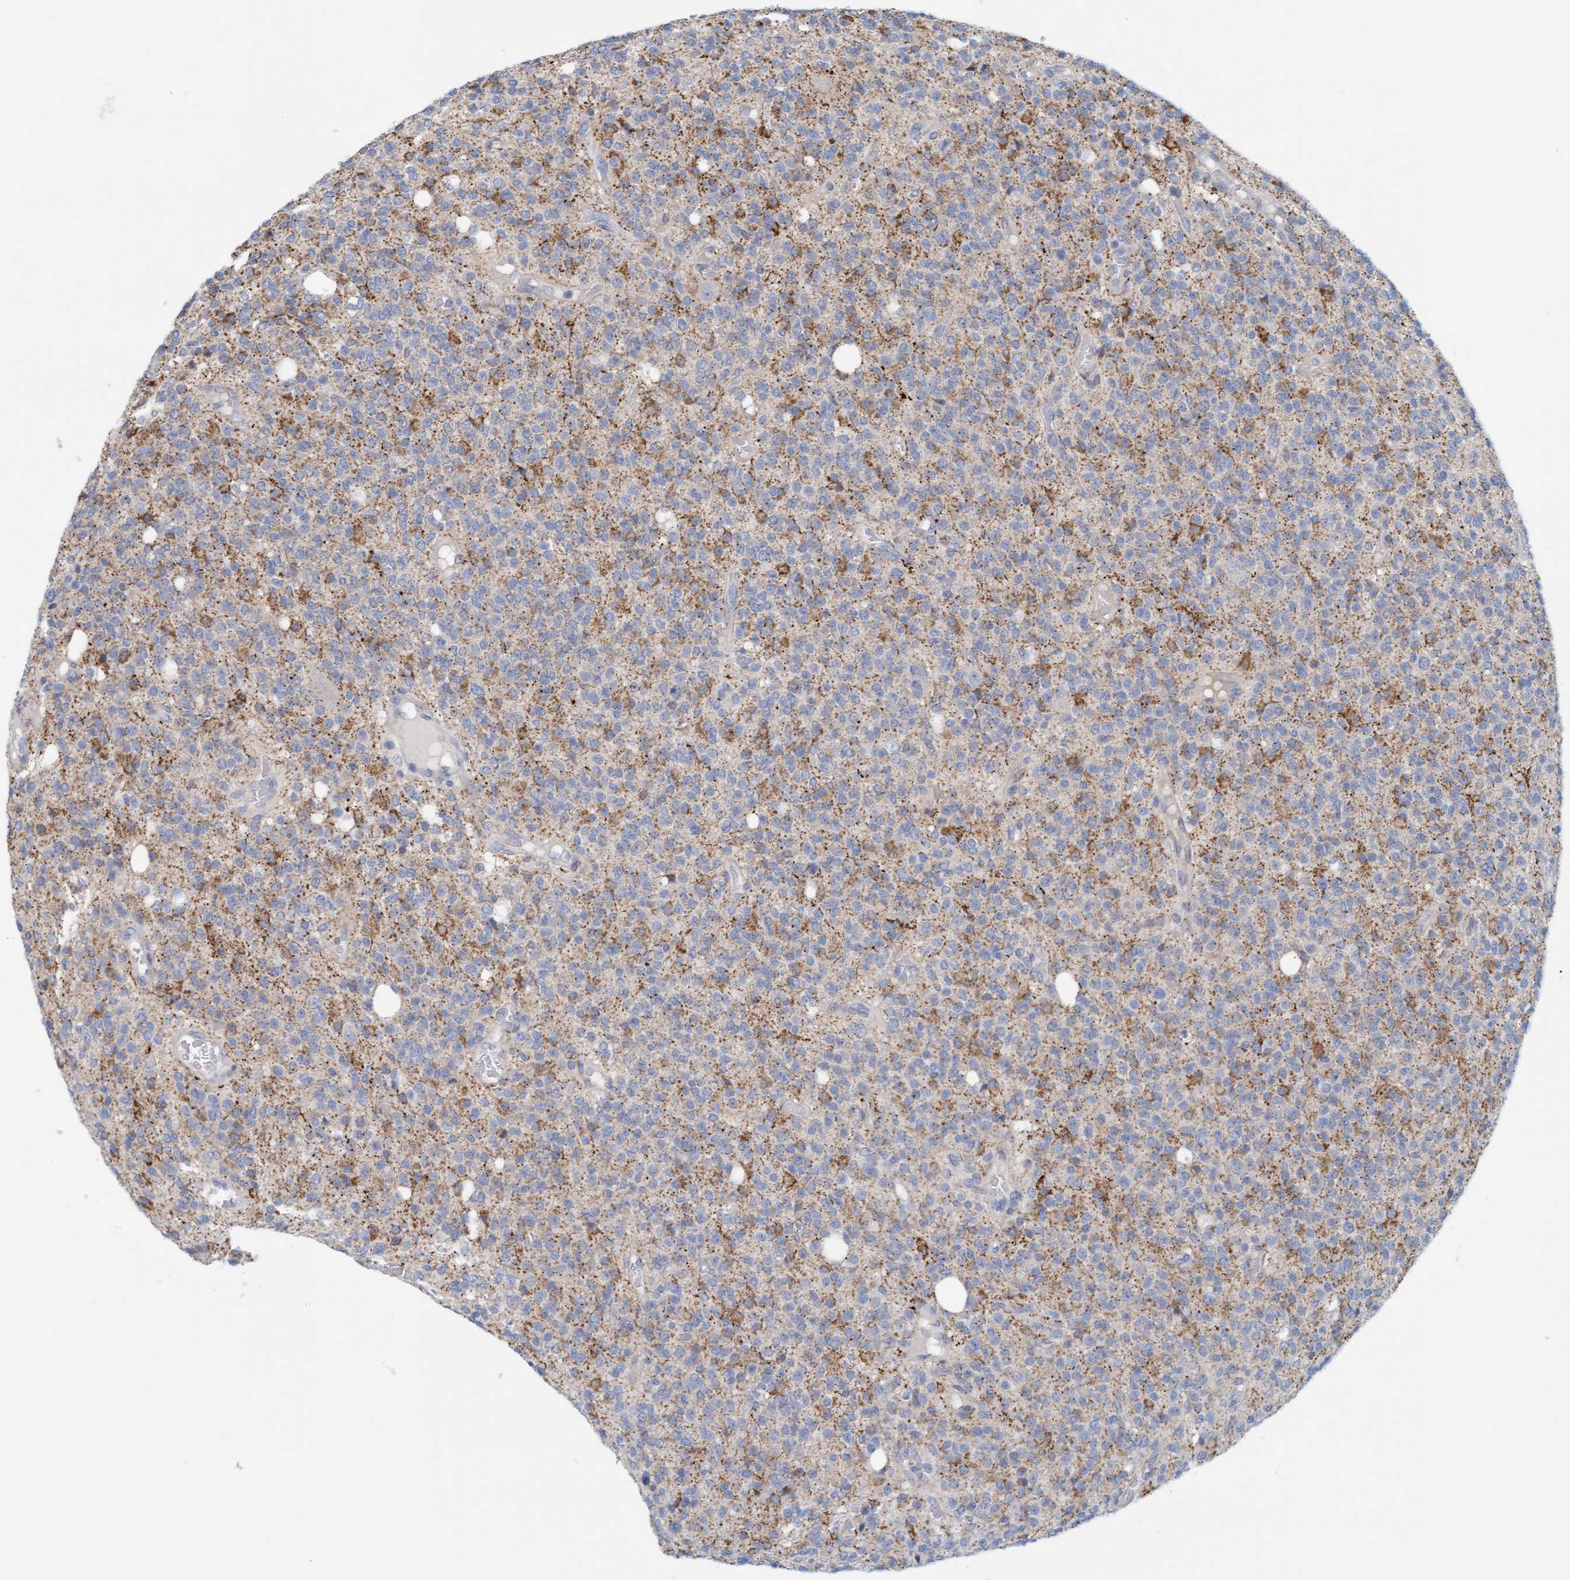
{"staining": {"intensity": "negative", "quantity": "none", "location": "none"}, "tissue": "glioma", "cell_type": "Tumor cells", "image_type": "cancer", "snomed": [{"axis": "morphology", "description": "Glioma, malignant, High grade"}, {"axis": "topography", "description": "Brain"}], "caption": "Tumor cells are negative for brown protein staining in glioma.", "gene": "ZC3H3", "patient": {"sex": "male", "age": 34}}